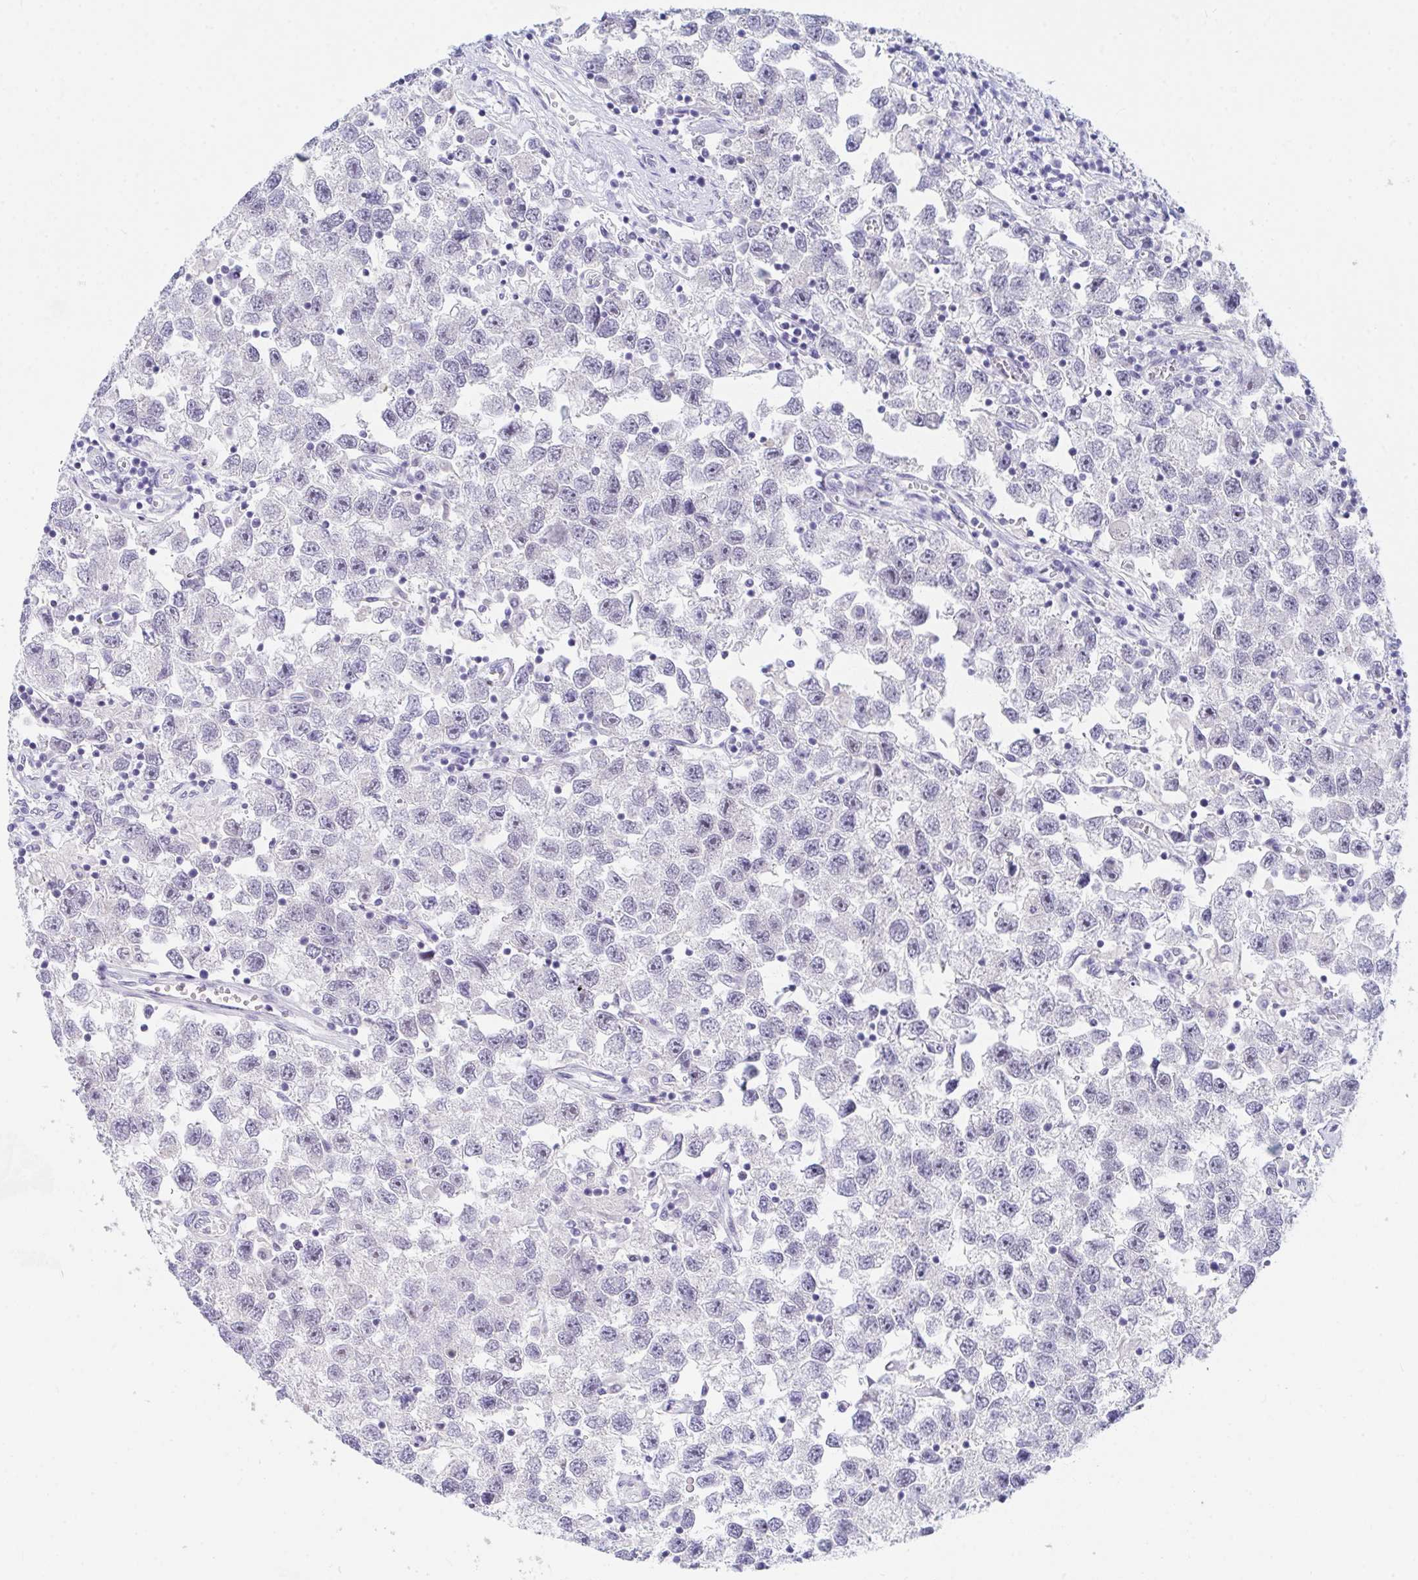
{"staining": {"intensity": "negative", "quantity": "none", "location": "none"}, "tissue": "testis cancer", "cell_type": "Tumor cells", "image_type": "cancer", "snomed": [{"axis": "morphology", "description": "Seminoma, NOS"}, {"axis": "topography", "description": "Testis"}], "caption": "DAB immunohistochemical staining of human testis cancer shows no significant positivity in tumor cells.", "gene": "DAOA", "patient": {"sex": "male", "age": 26}}